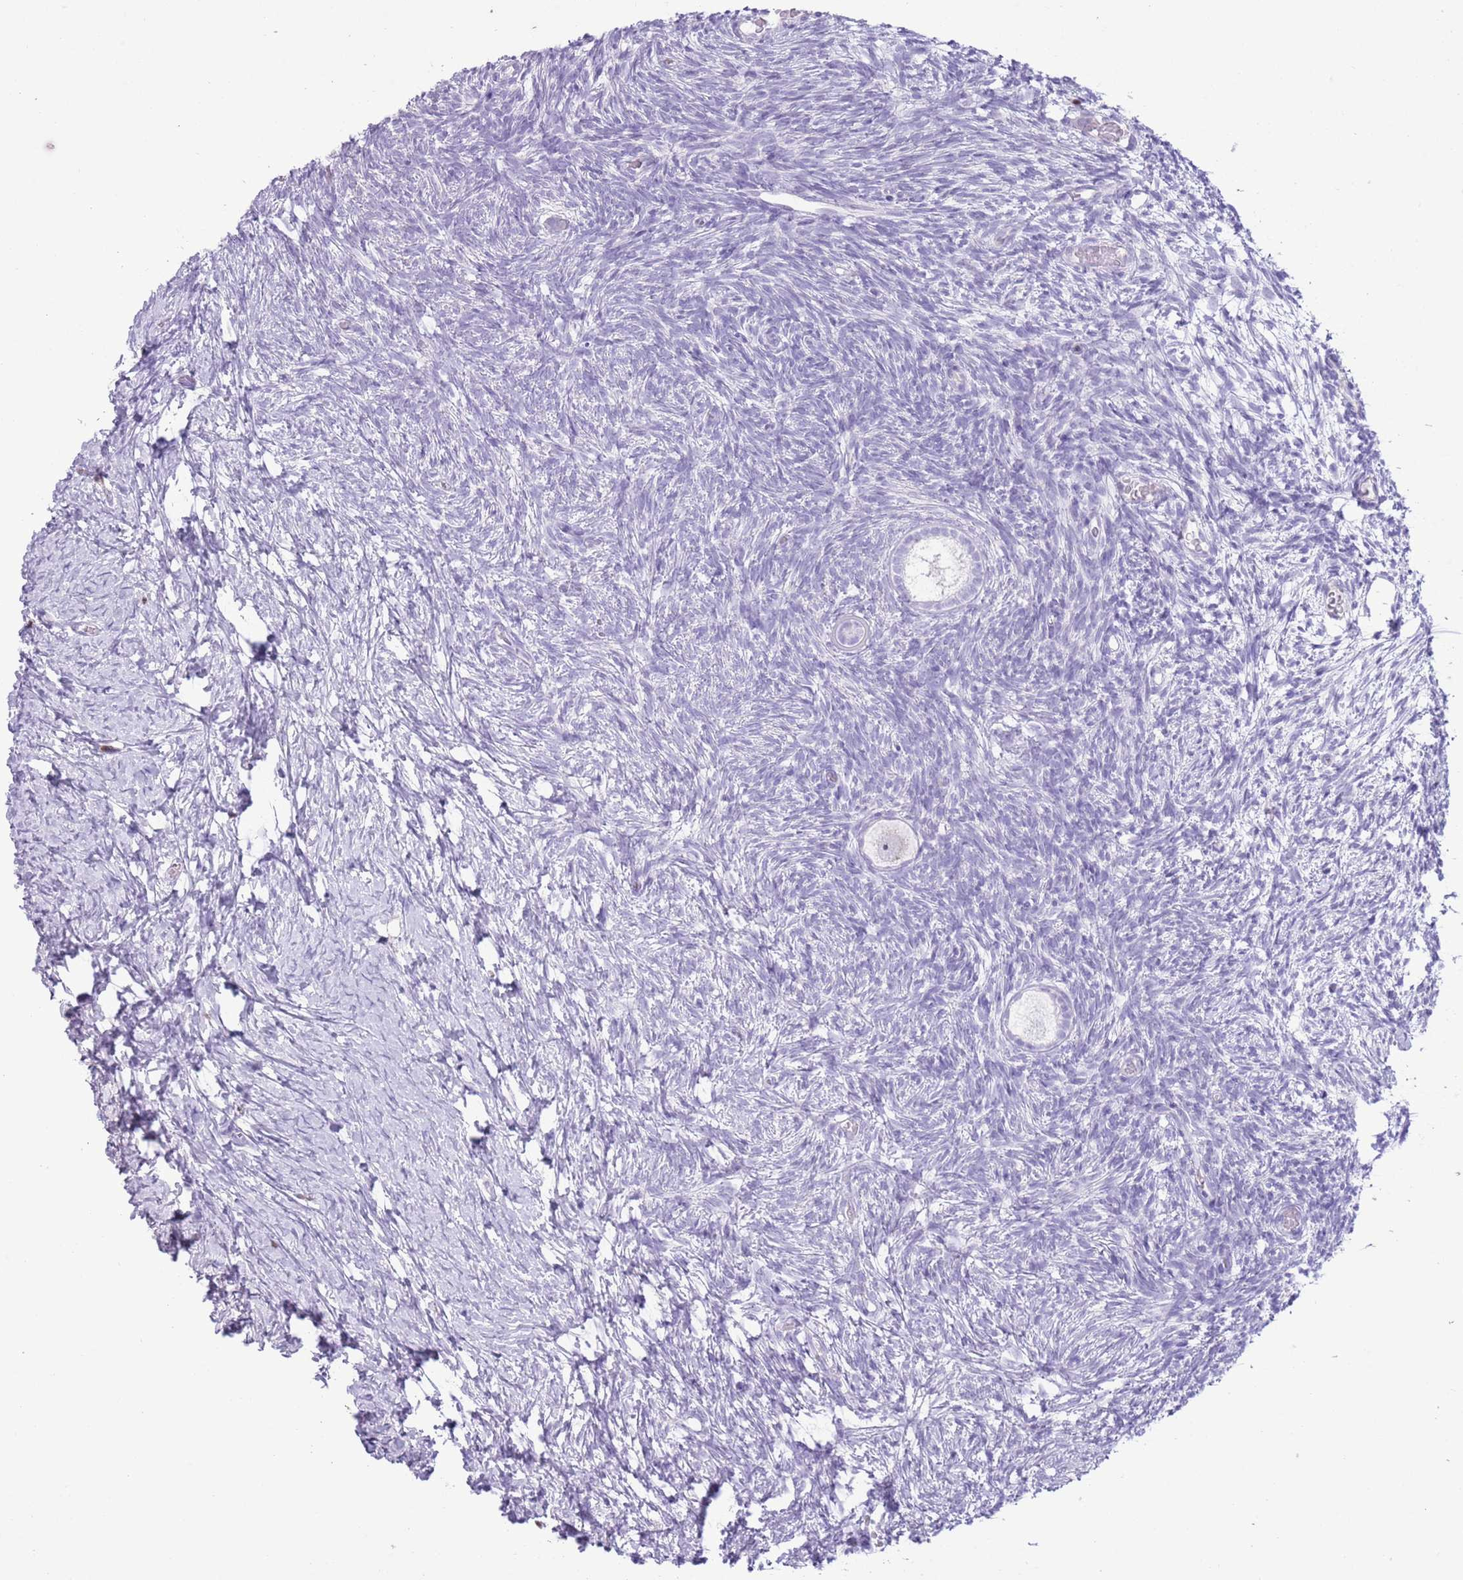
{"staining": {"intensity": "negative", "quantity": "none", "location": "none"}, "tissue": "ovary", "cell_type": "Follicle cells", "image_type": "normal", "snomed": [{"axis": "morphology", "description": "Normal tissue, NOS"}, {"axis": "topography", "description": "Ovary"}], "caption": "This image is of unremarkable ovary stained with IHC to label a protein in brown with the nuclei are counter-stained blue. There is no expression in follicle cells.", "gene": "BCL11B", "patient": {"sex": "female", "age": 39}}